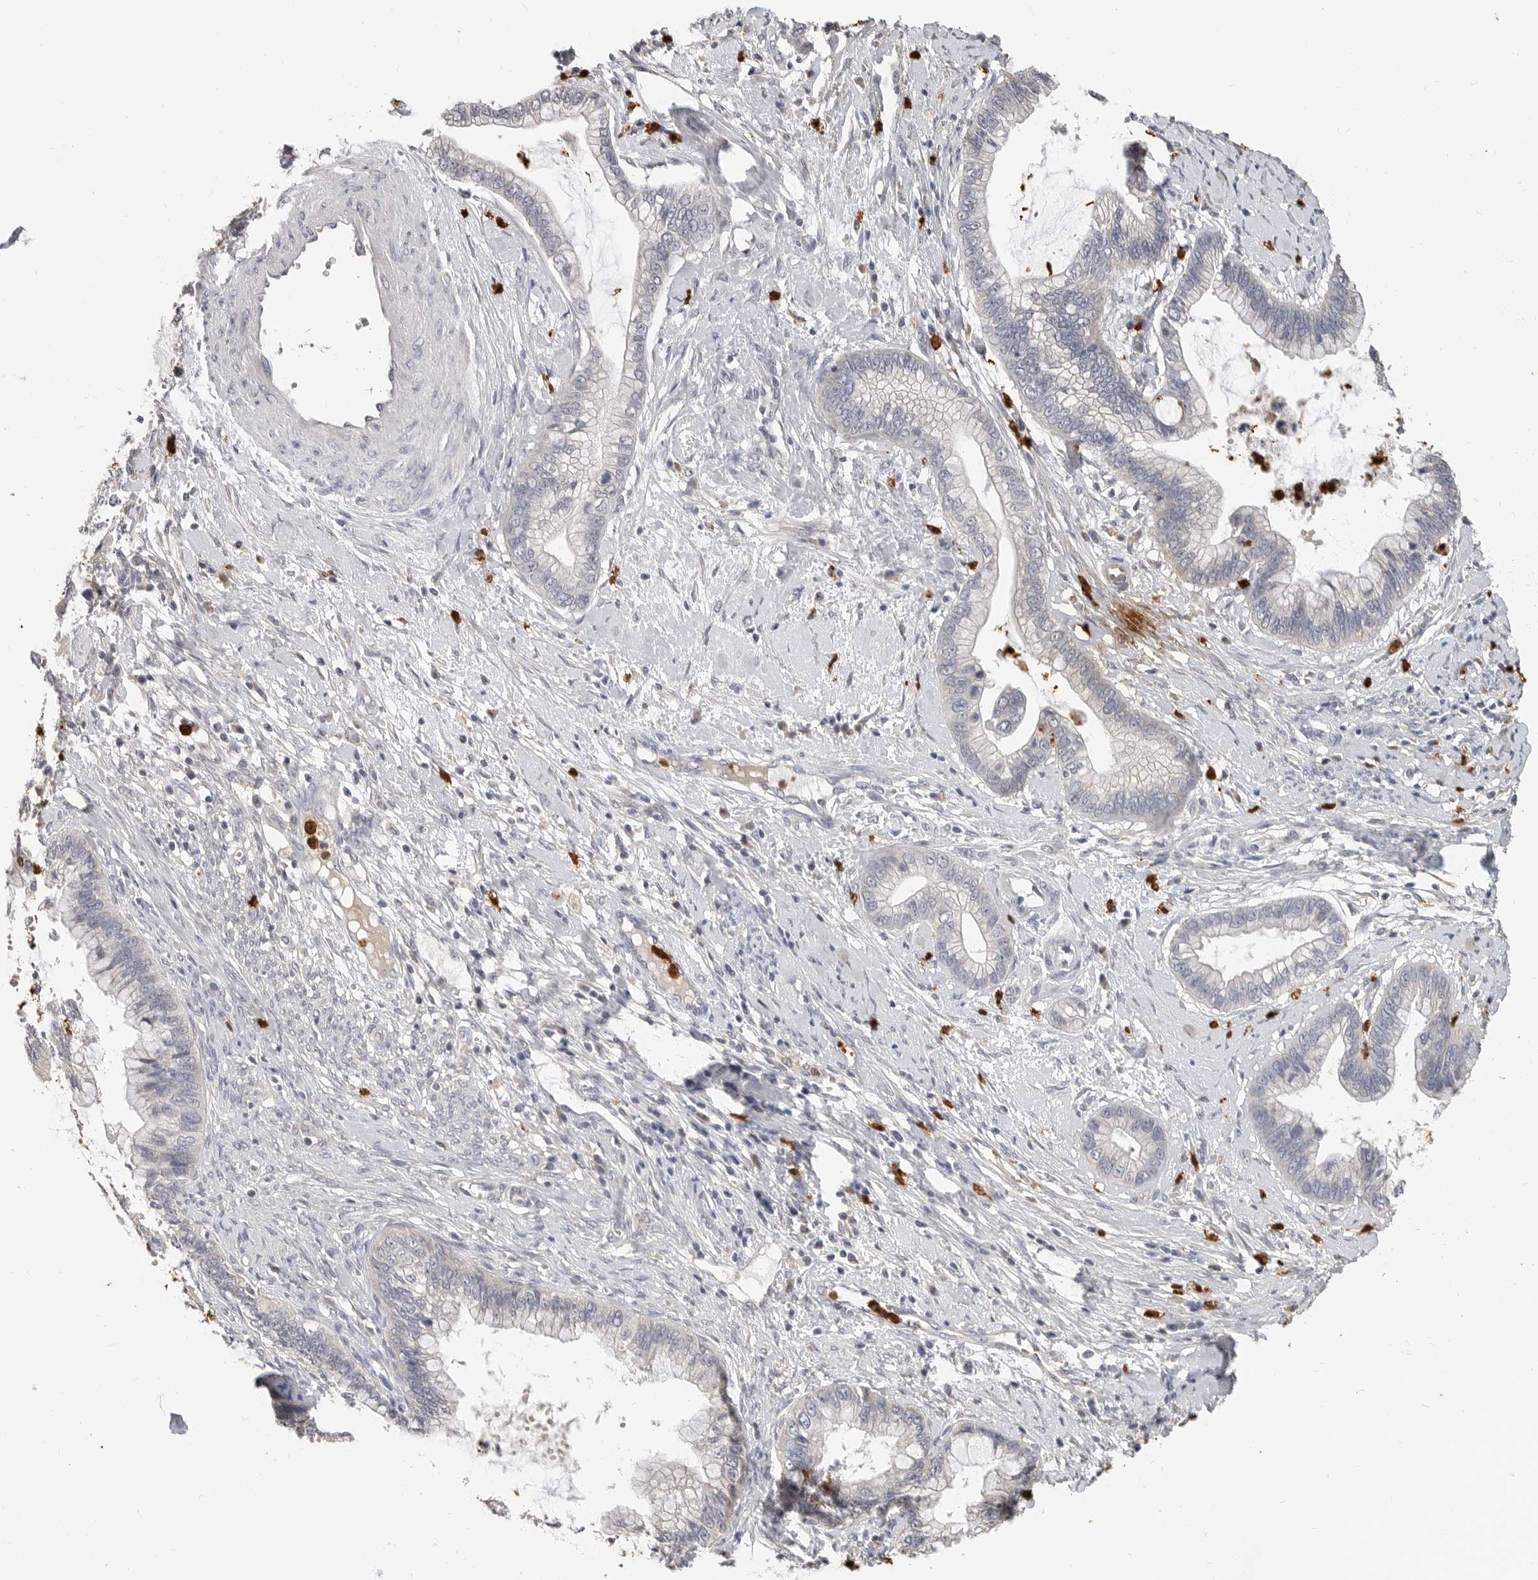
{"staining": {"intensity": "negative", "quantity": "none", "location": "none"}, "tissue": "cervical cancer", "cell_type": "Tumor cells", "image_type": "cancer", "snomed": [{"axis": "morphology", "description": "Adenocarcinoma, NOS"}, {"axis": "topography", "description": "Cervix"}], "caption": "Image shows no significant protein expression in tumor cells of cervical adenocarcinoma.", "gene": "LTBR", "patient": {"sex": "female", "age": 44}}